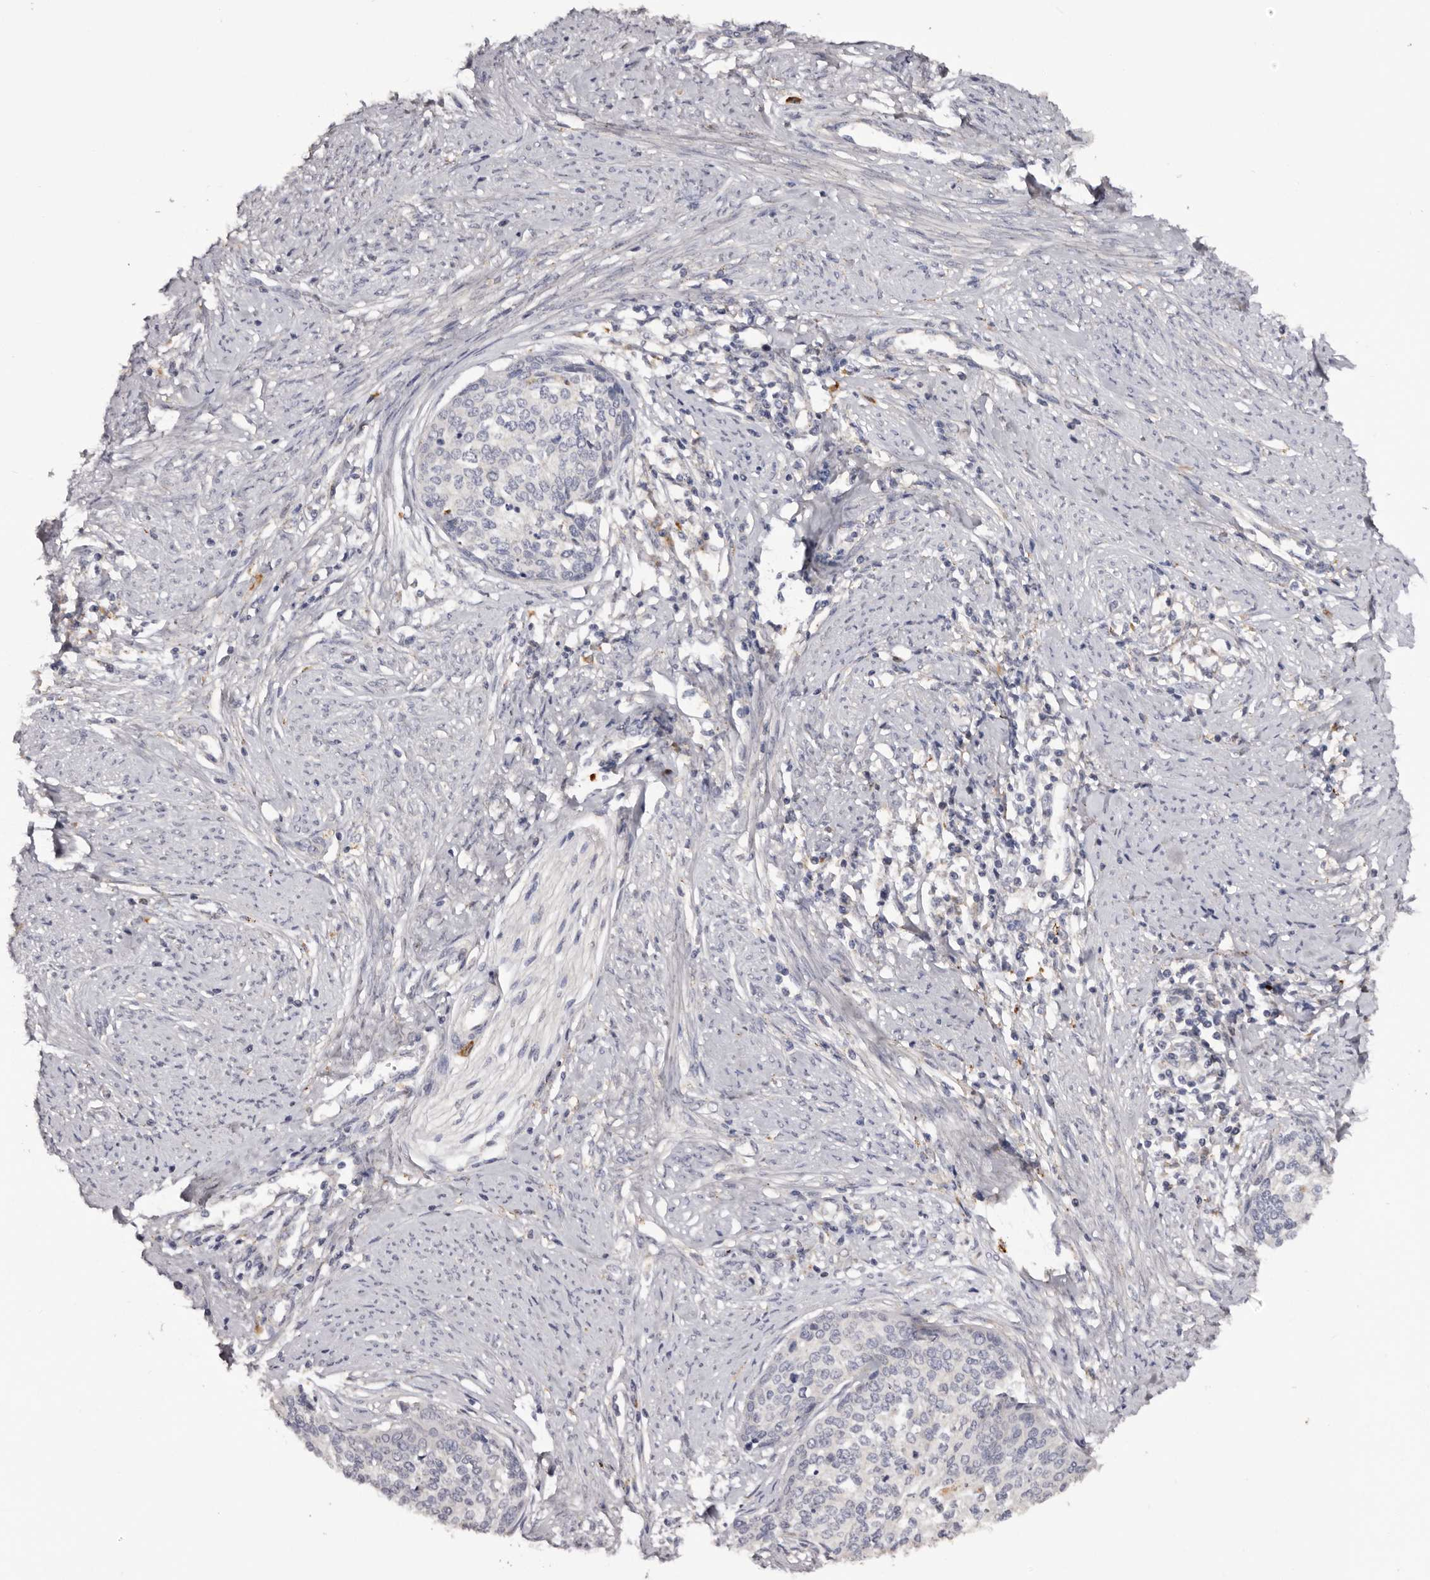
{"staining": {"intensity": "negative", "quantity": "none", "location": "none"}, "tissue": "cervical cancer", "cell_type": "Tumor cells", "image_type": "cancer", "snomed": [{"axis": "morphology", "description": "Squamous cell carcinoma, NOS"}, {"axis": "topography", "description": "Cervix"}], "caption": "Immunohistochemical staining of cervical cancer exhibits no significant expression in tumor cells.", "gene": "DAP", "patient": {"sex": "female", "age": 37}}